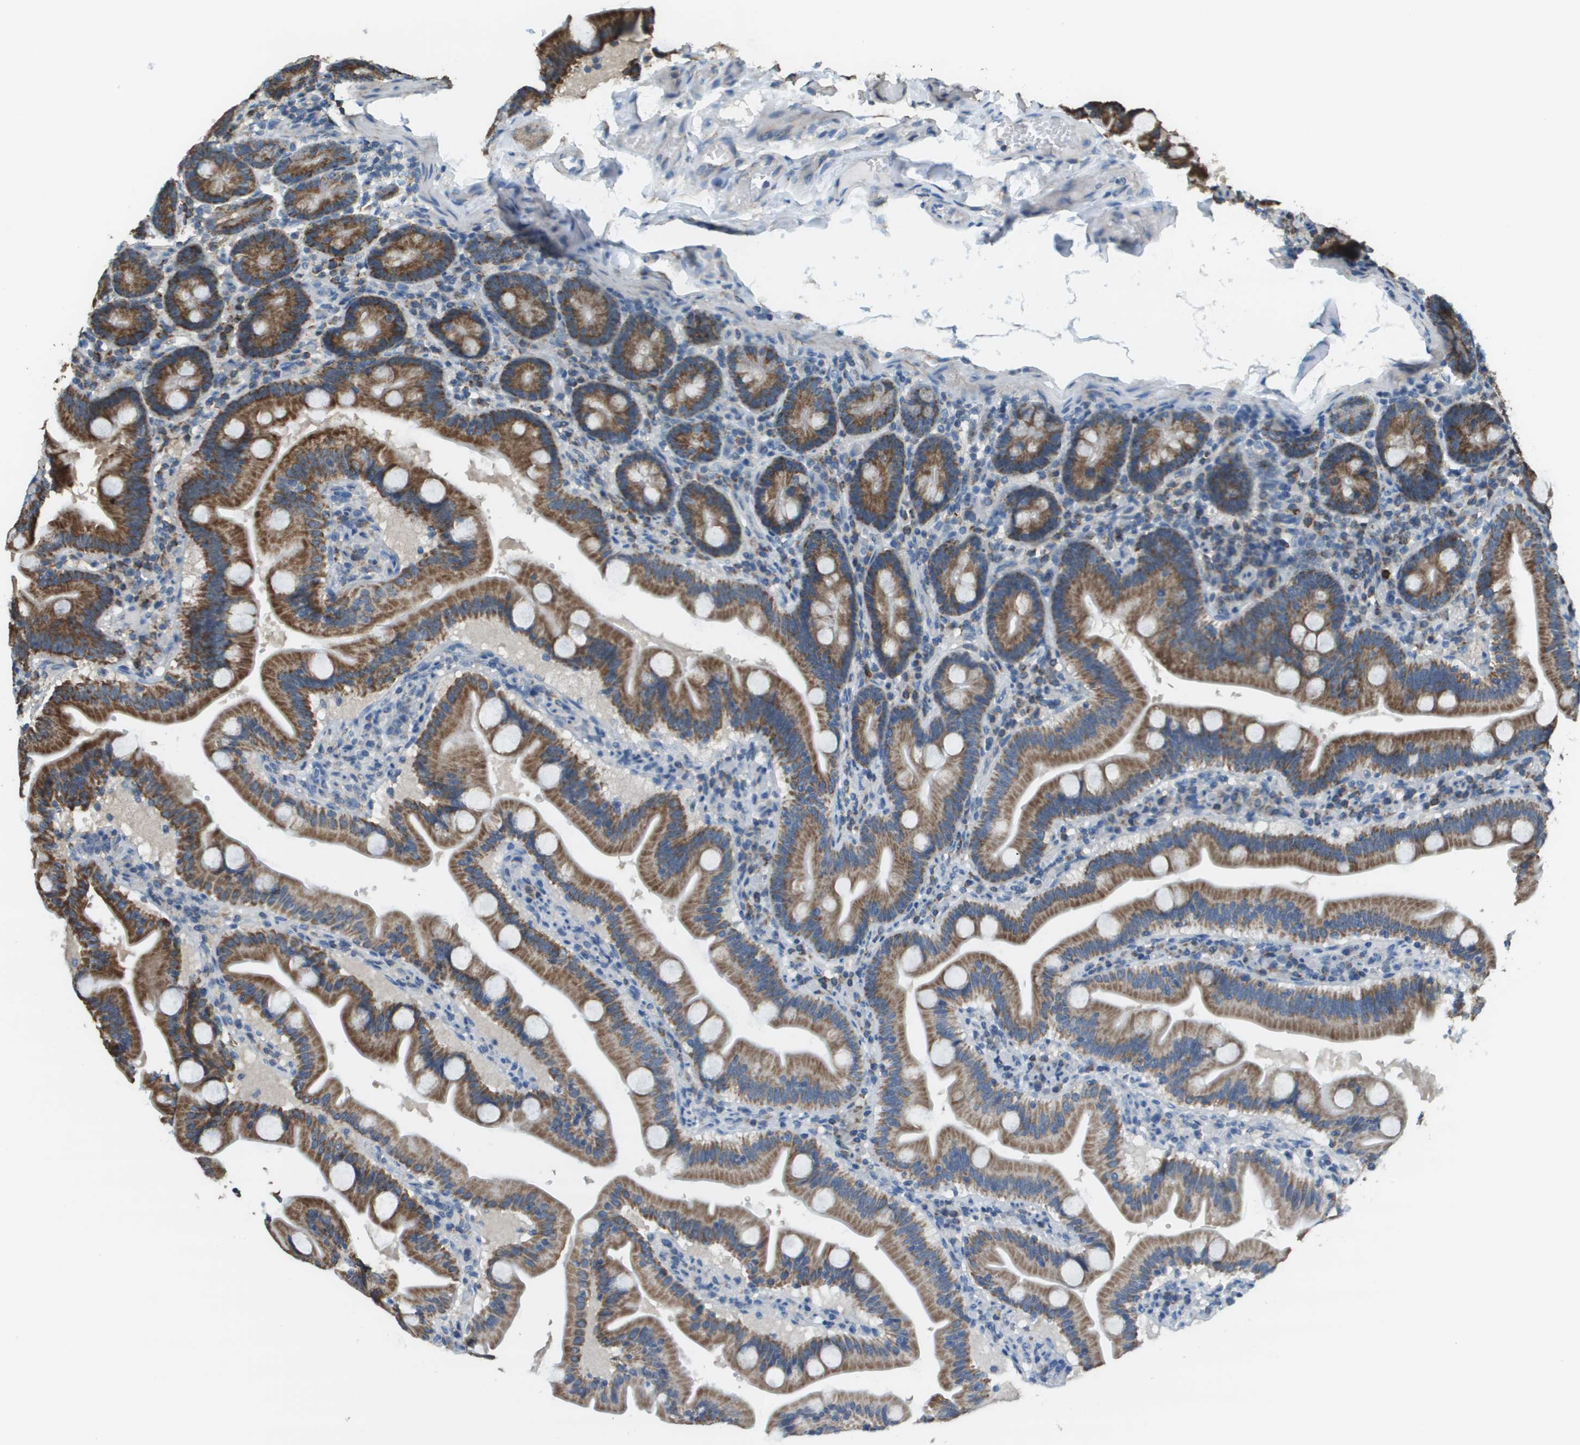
{"staining": {"intensity": "strong", "quantity": ">75%", "location": "cytoplasmic/membranous"}, "tissue": "duodenum", "cell_type": "Glandular cells", "image_type": "normal", "snomed": [{"axis": "morphology", "description": "Normal tissue, NOS"}, {"axis": "topography", "description": "Duodenum"}], "caption": "Glandular cells show strong cytoplasmic/membranous positivity in about >75% of cells in unremarkable duodenum.", "gene": "FH", "patient": {"sex": "male", "age": 54}}